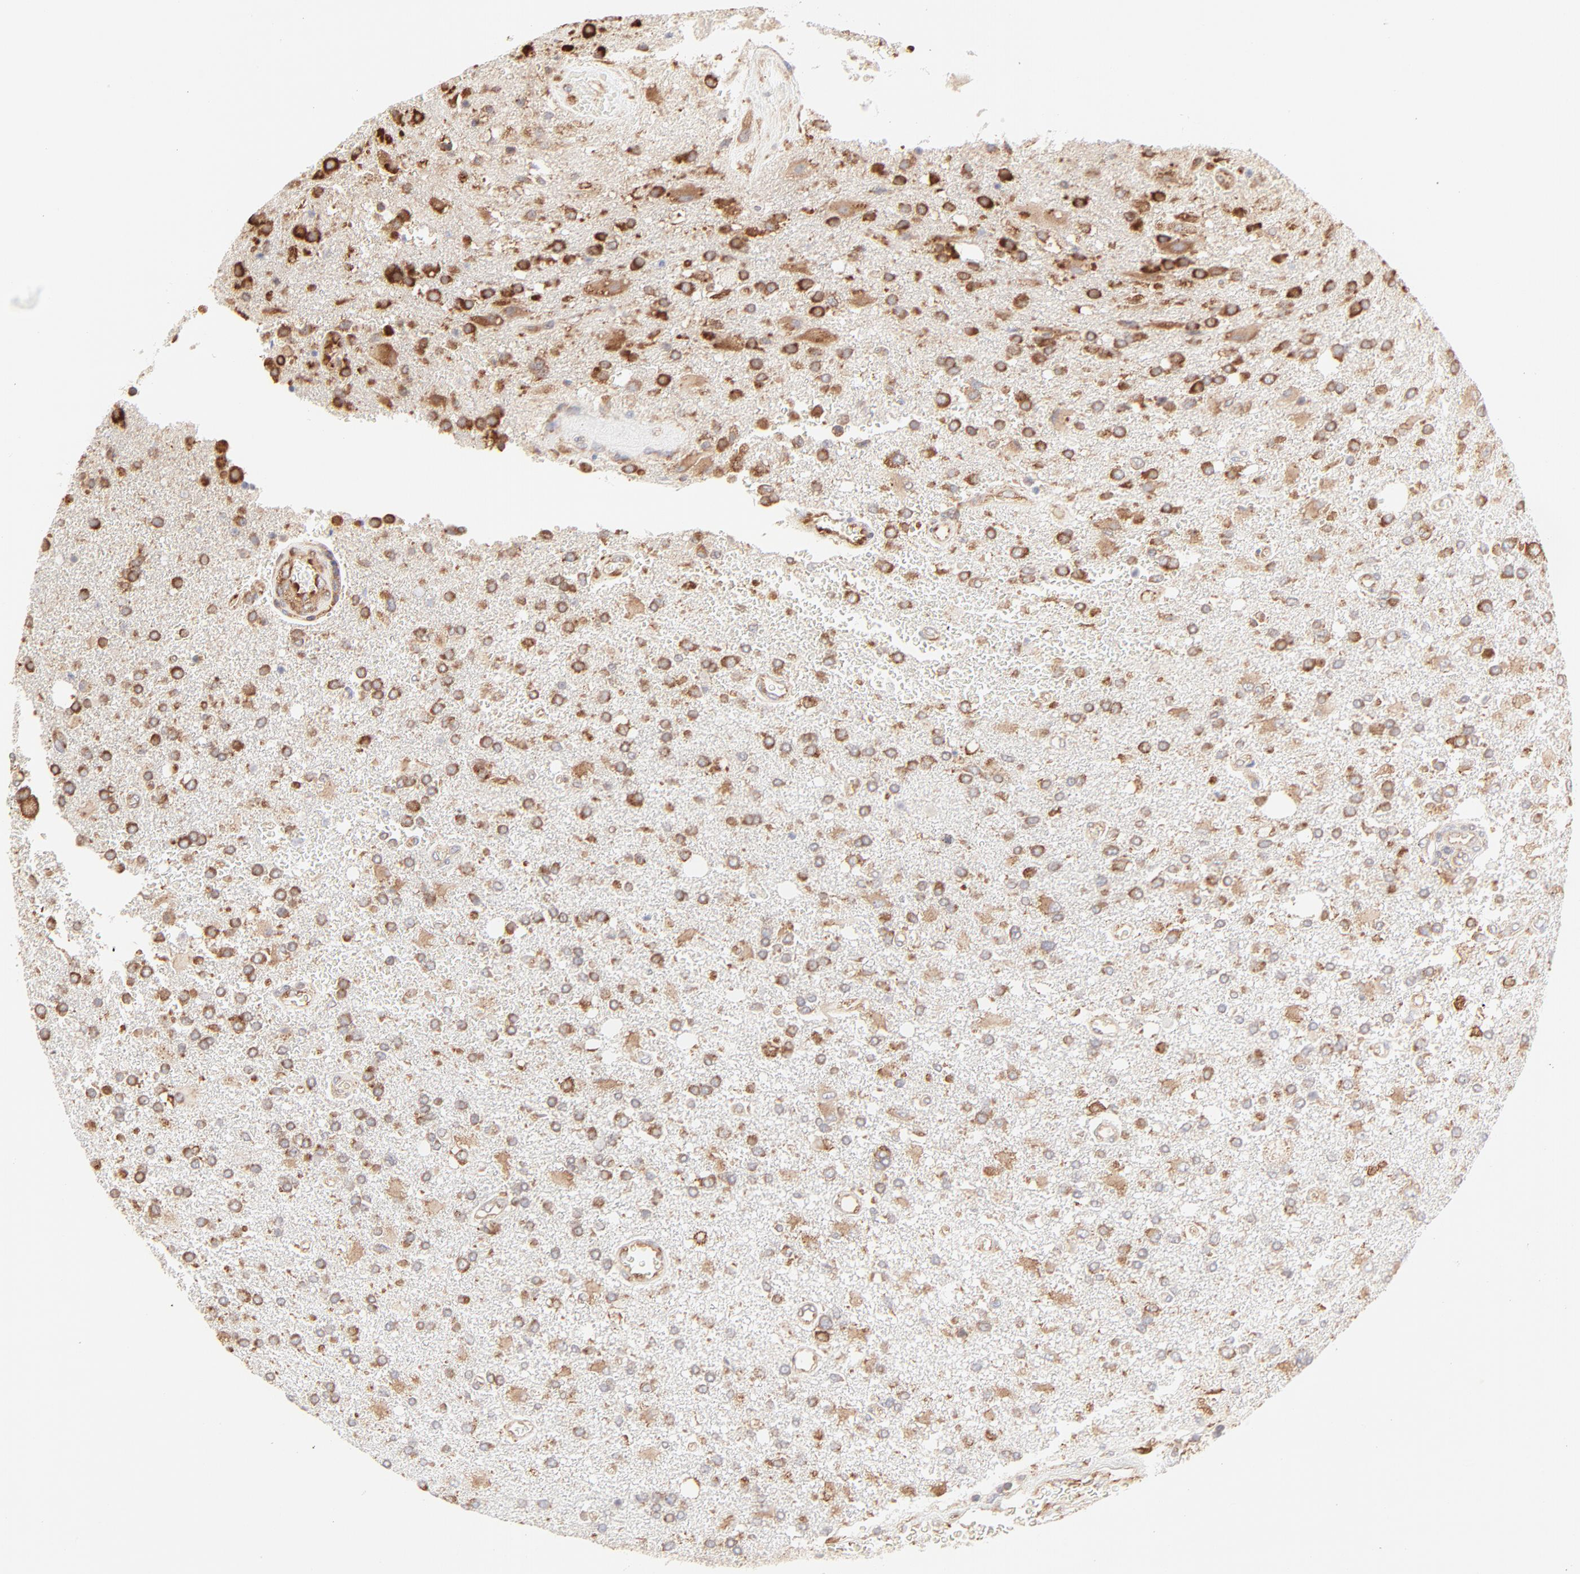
{"staining": {"intensity": "moderate", "quantity": ">75%", "location": "cytoplasmic/membranous"}, "tissue": "glioma", "cell_type": "Tumor cells", "image_type": "cancer", "snomed": [{"axis": "morphology", "description": "Glioma, malignant, High grade"}, {"axis": "topography", "description": "Cerebral cortex"}], "caption": "Glioma stained with a protein marker displays moderate staining in tumor cells.", "gene": "RPS20", "patient": {"sex": "male", "age": 79}}